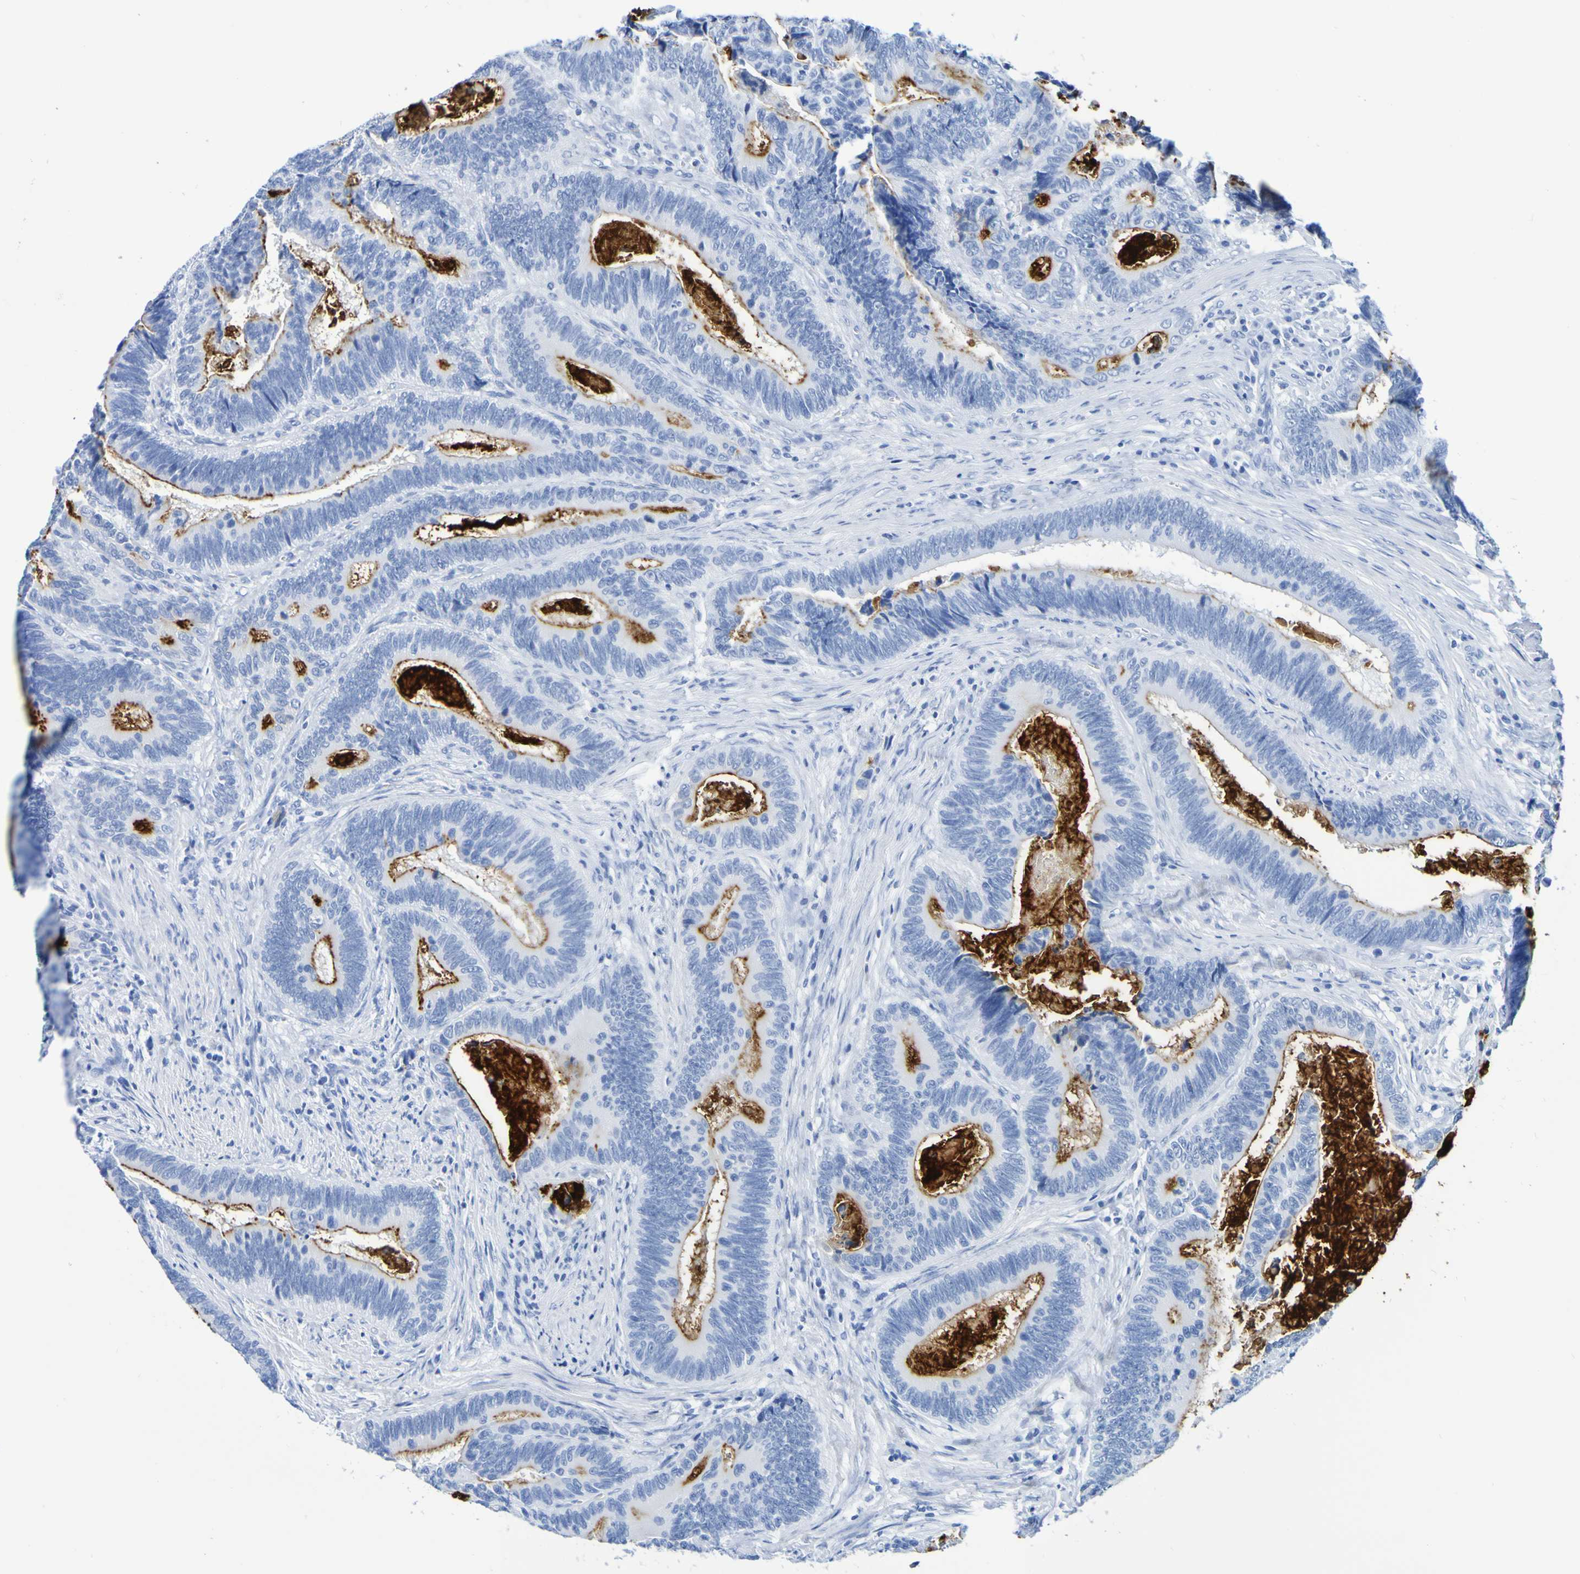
{"staining": {"intensity": "moderate", "quantity": "25%-75%", "location": "cytoplasmic/membranous"}, "tissue": "colorectal cancer", "cell_type": "Tumor cells", "image_type": "cancer", "snomed": [{"axis": "morphology", "description": "Inflammation, NOS"}, {"axis": "morphology", "description": "Adenocarcinoma, NOS"}, {"axis": "topography", "description": "Colon"}], "caption": "This micrograph exhibits adenocarcinoma (colorectal) stained with immunohistochemistry (IHC) to label a protein in brown. The cytoplasmic/membranous of tumor cells show moderate positivity for the protein. Nuclei are counter-stained blue.", "gene": "DPEP1", "patient": {"sex": "male", "age": 72}}